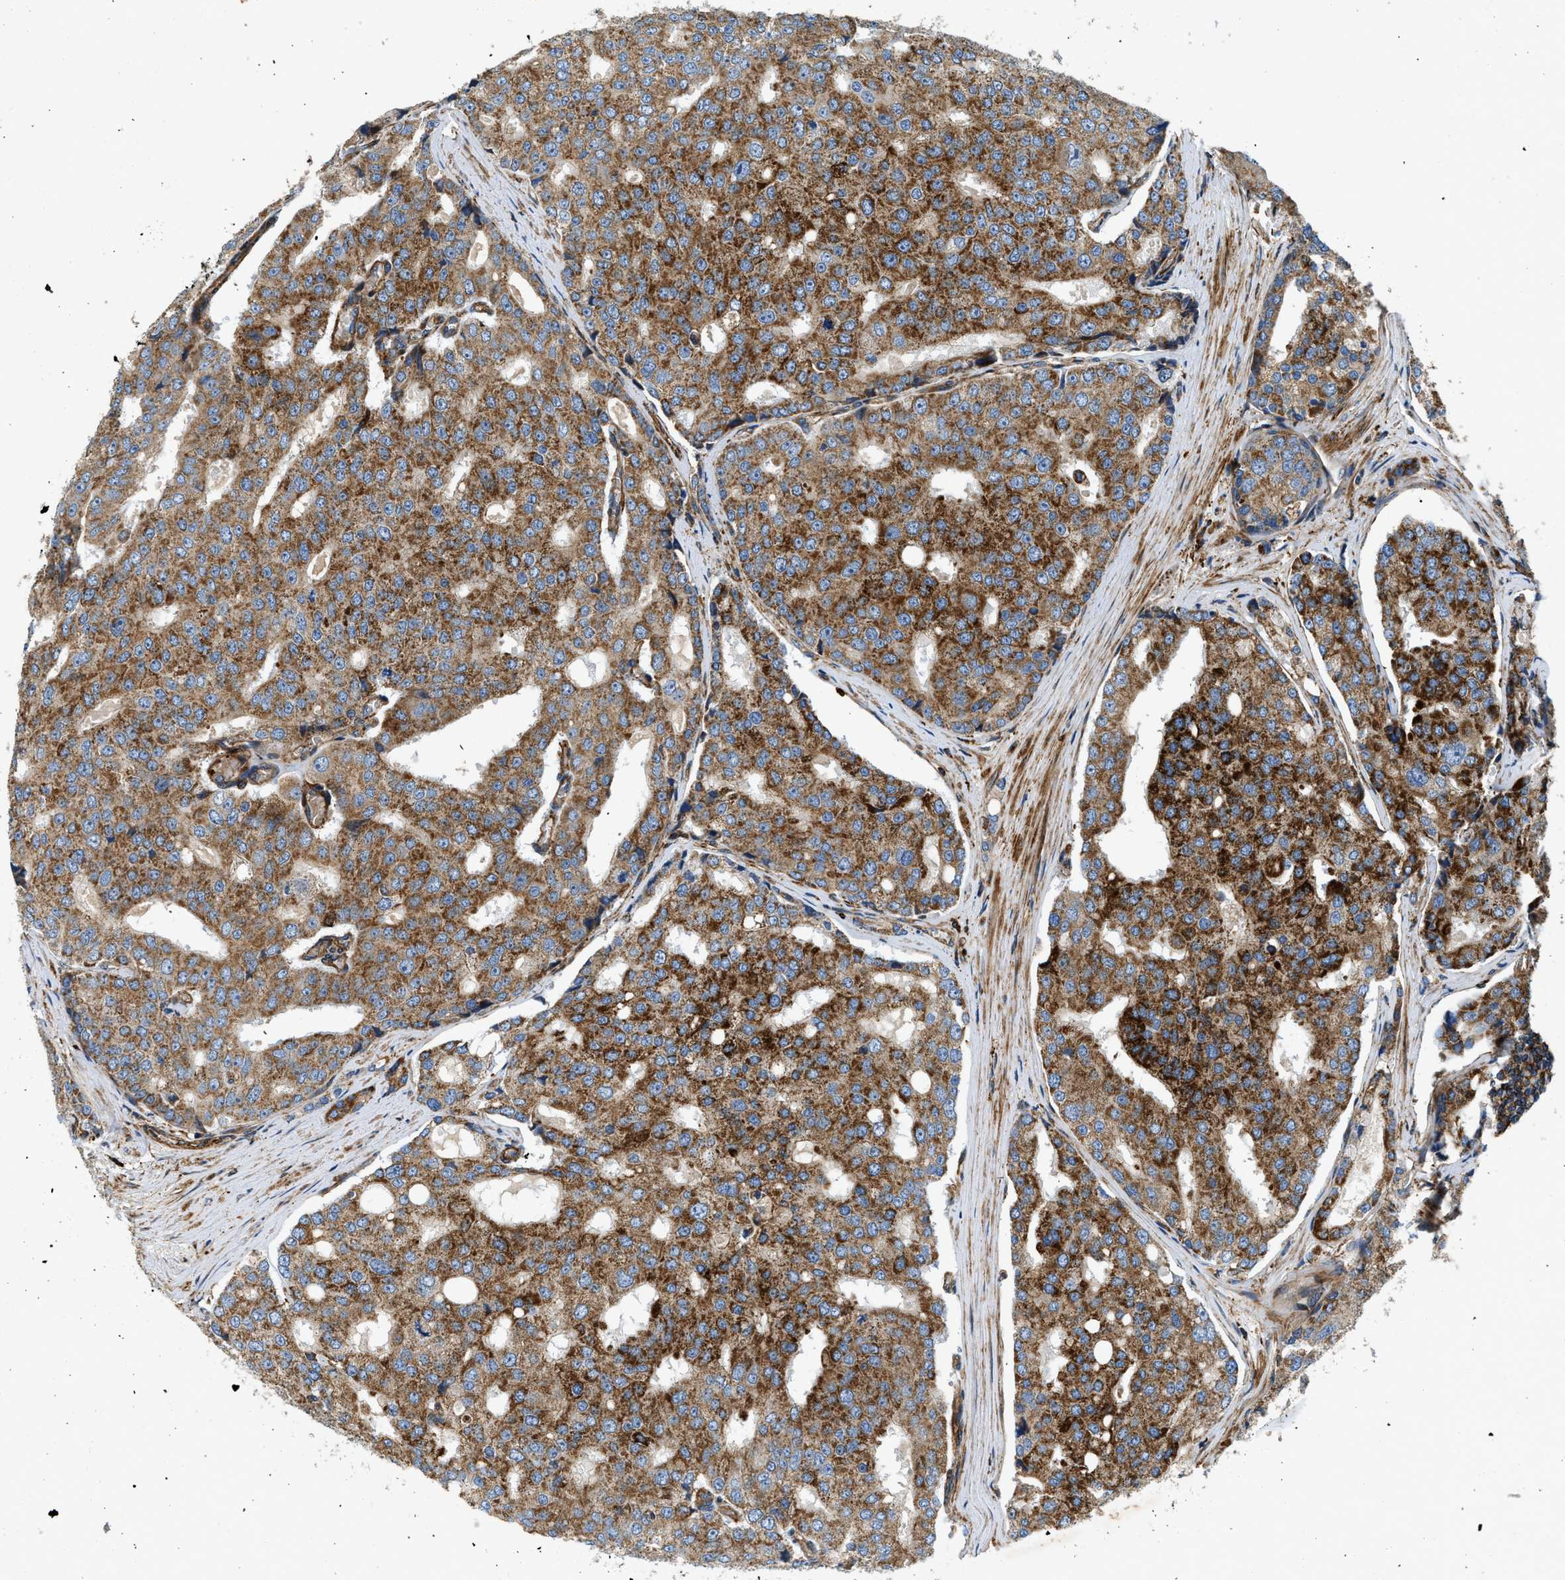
{"staining": {"intensity": "strong", "quantity": ">75%", "location": "cytoplasmic/membranous"}, "tissue": "prostate cancer", "cell_type": "Tumor cells", "image_type": "cancer", "snomed": [{"axis": "morphology", "description": "Adenocarcinoma, High grade"}, {"axis": "topography", "description": "Prostate"}], "caption": "This image displays immunohistochemistry (IHC) staining of human prostate cancer (high-grade adenocarcinoma), with high strong cytoplasmic/membranous staining in approximately >75% of tumor cells.", "gene": "DHODH", "patient": {"sex": "male", "age": 50}}